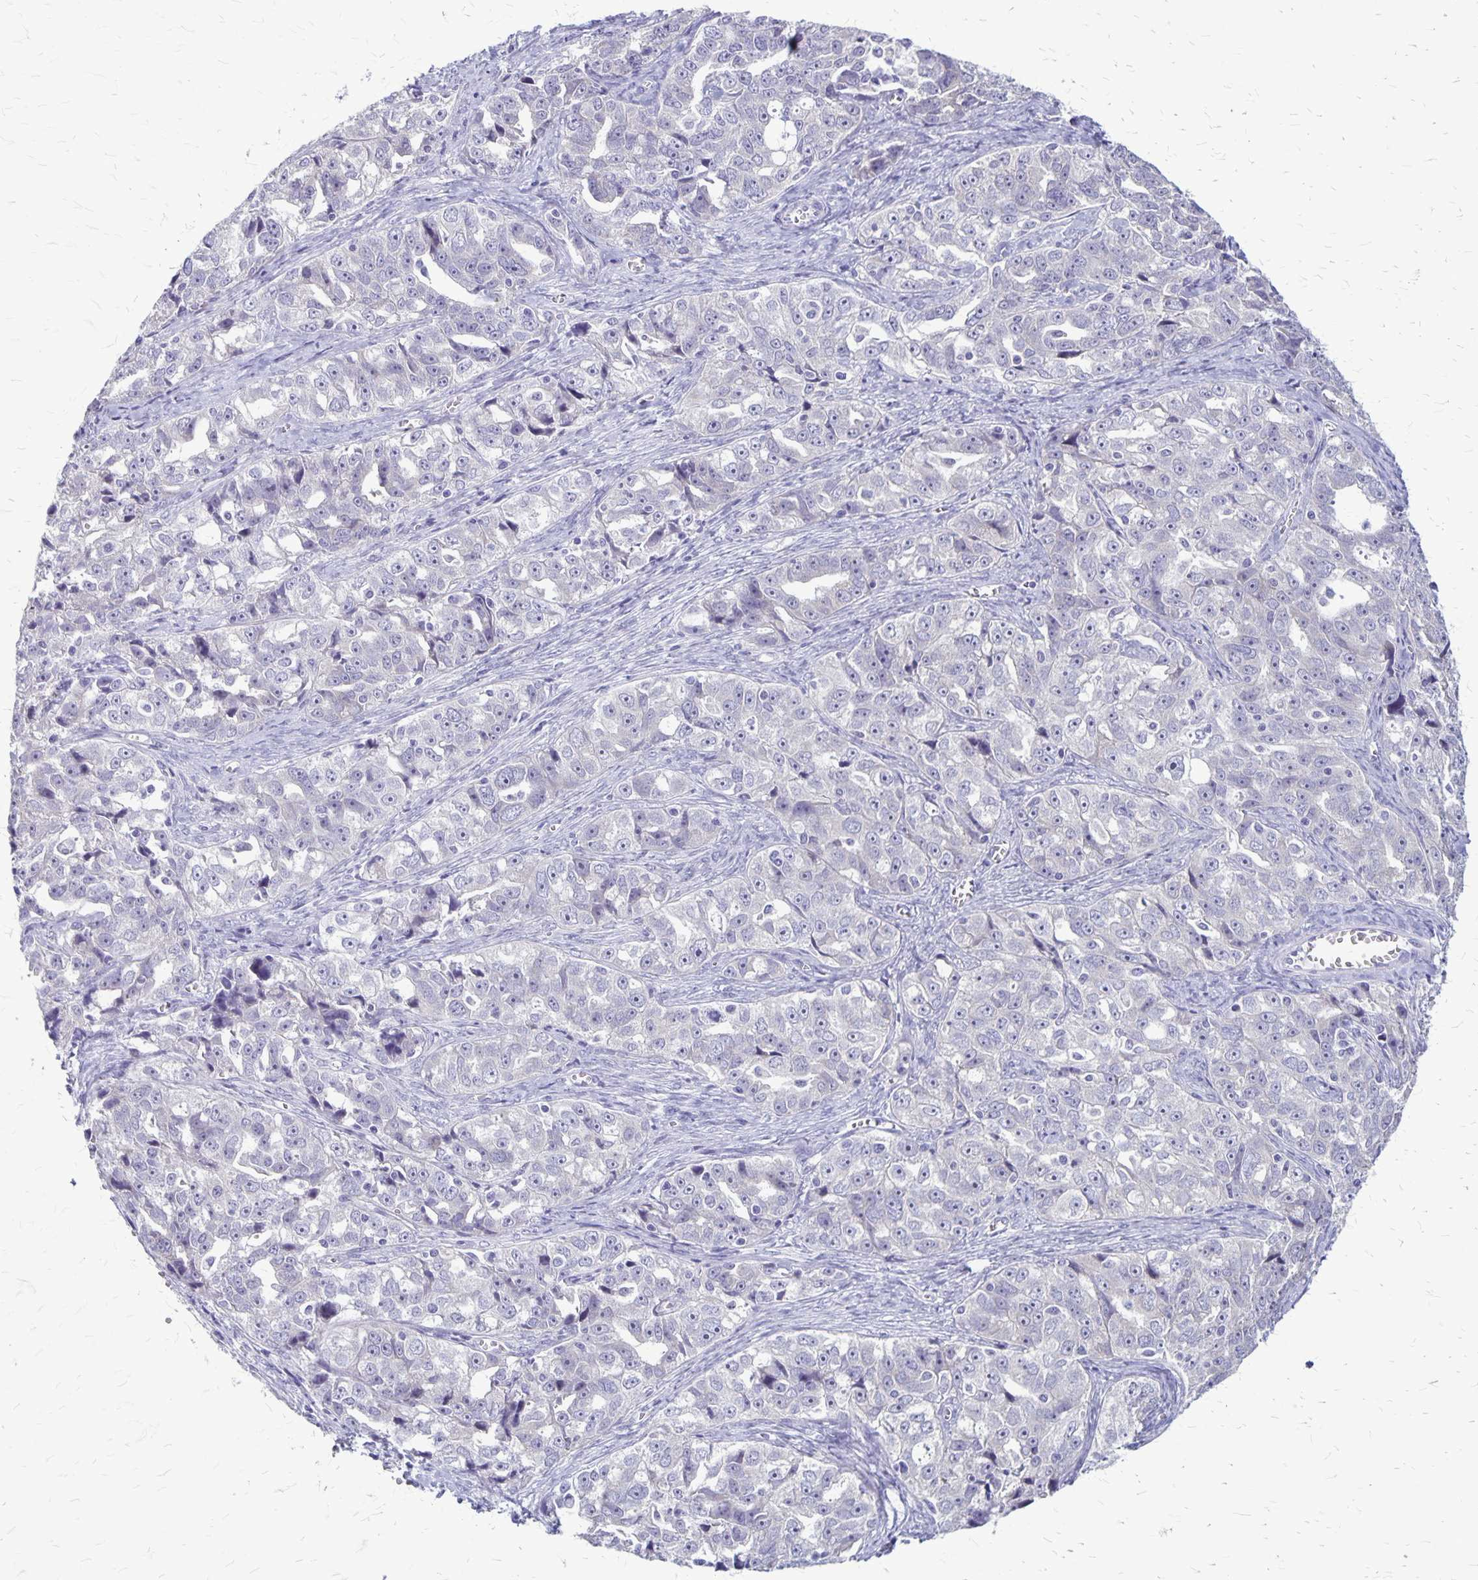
{"staining": {"intensity": "negative", "quantity": "none", "location": "none"}, "tissue": "ovarian cancer", "cell_type": "Tumor cells", "image_type": "cancer", "snomed": [{"axis": "morphology", "description": "Cystadenocarcinoma, serous, NOS"}, {"axis": "topography", "description": "Ovary"}], "caption": "A histopathology image of human serous cystadenocarcinoma (ovarian) is negative for staining in tumor cells.", "gene": "PLXNB3", "patient": {"sex": "female", "age": 51}}